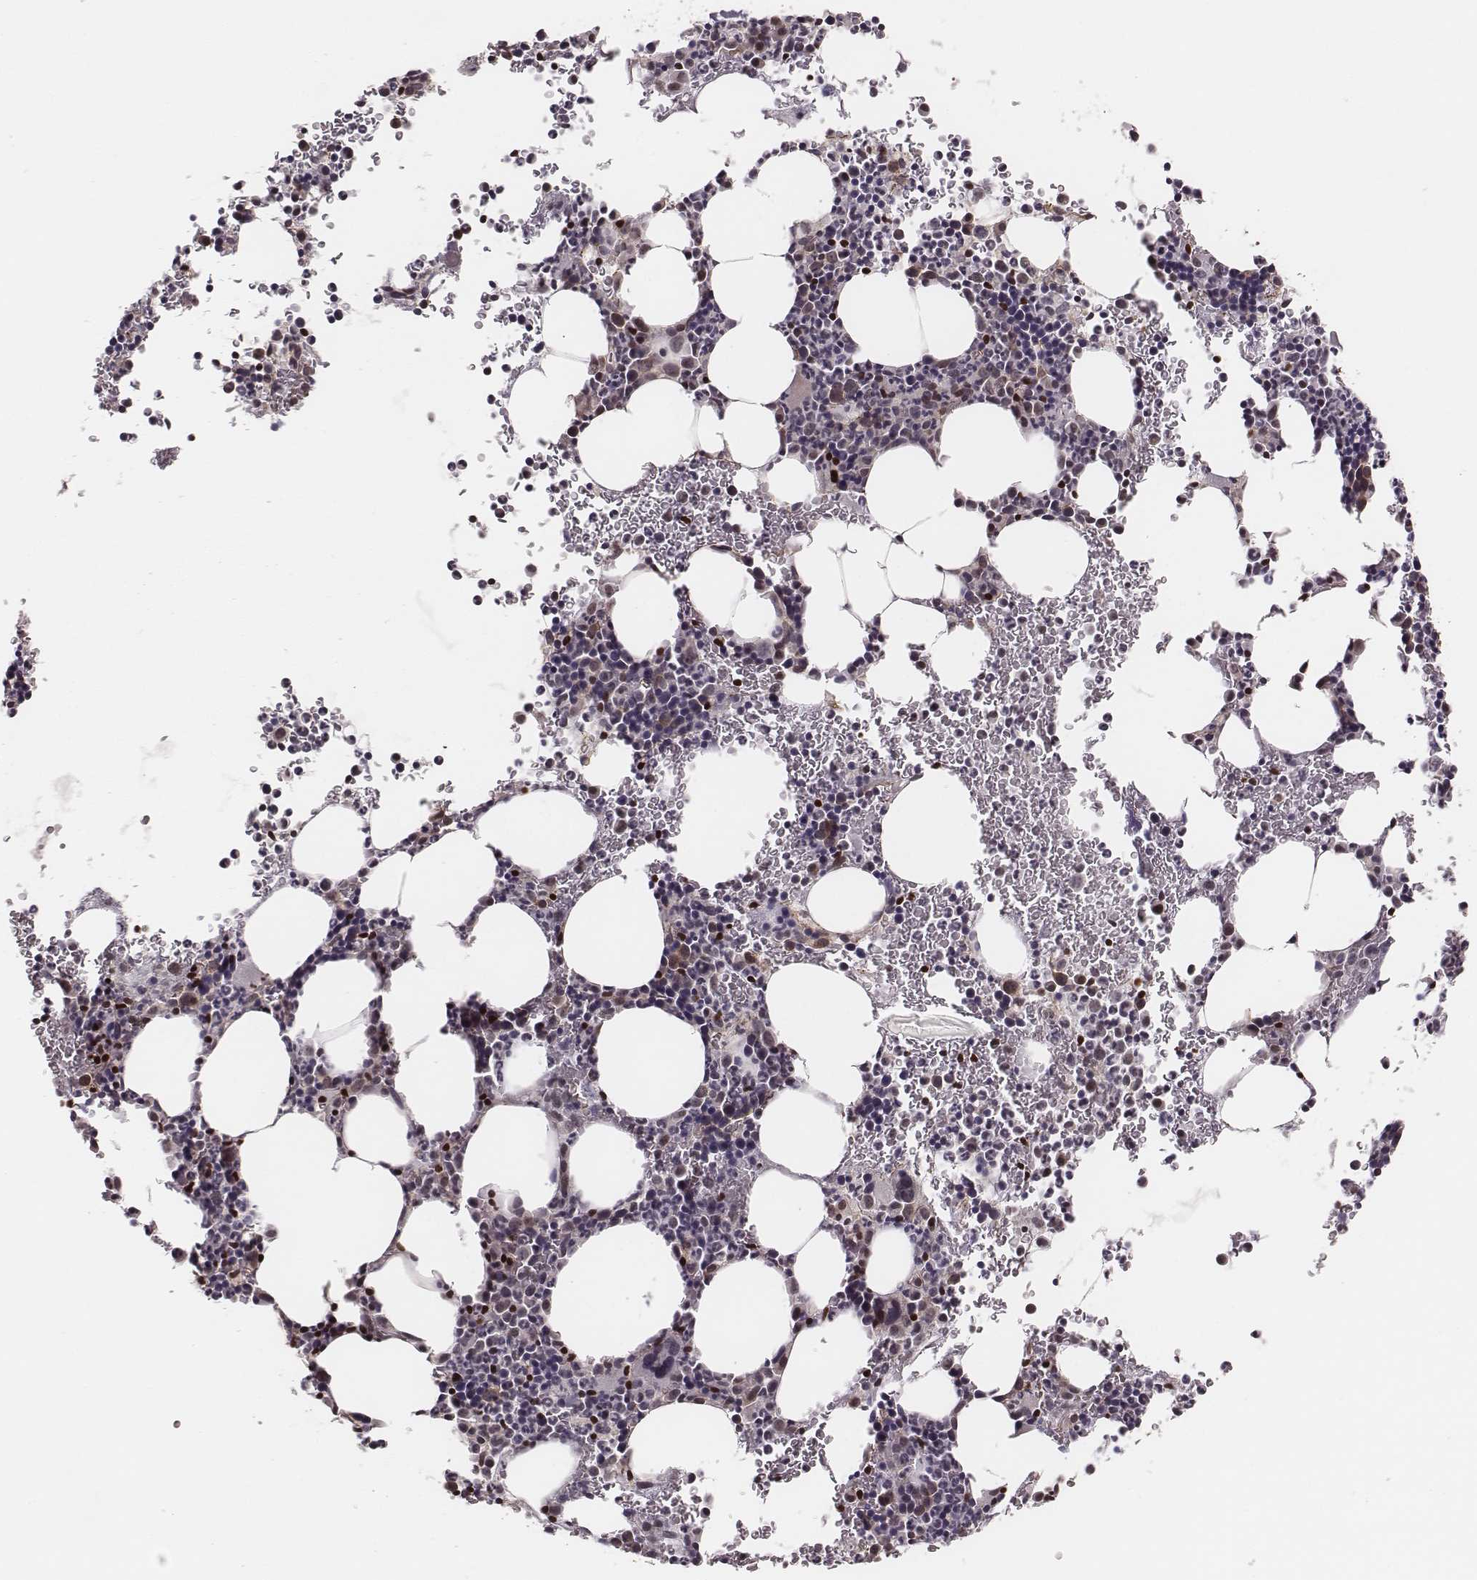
{"staining": {"intensity": "strong", "quantity": "25%-75%", "location": "nuclear"}, "tissue": "bone marrow", "cell_type": "Hematopoietic cells", "image_type": "normal", "snomed": [{"axis": "morphology", "description": "Normal tissue, NOS"}, {"axis": "topography", "description": "Bone marrow"}], "caption": "A brown stain highlights strong nuclear positivity of a protein in hematopoietic cells of normal bone marrow.", "gene": "WDR59", "patient": {"sex": "male", "age": 81}}